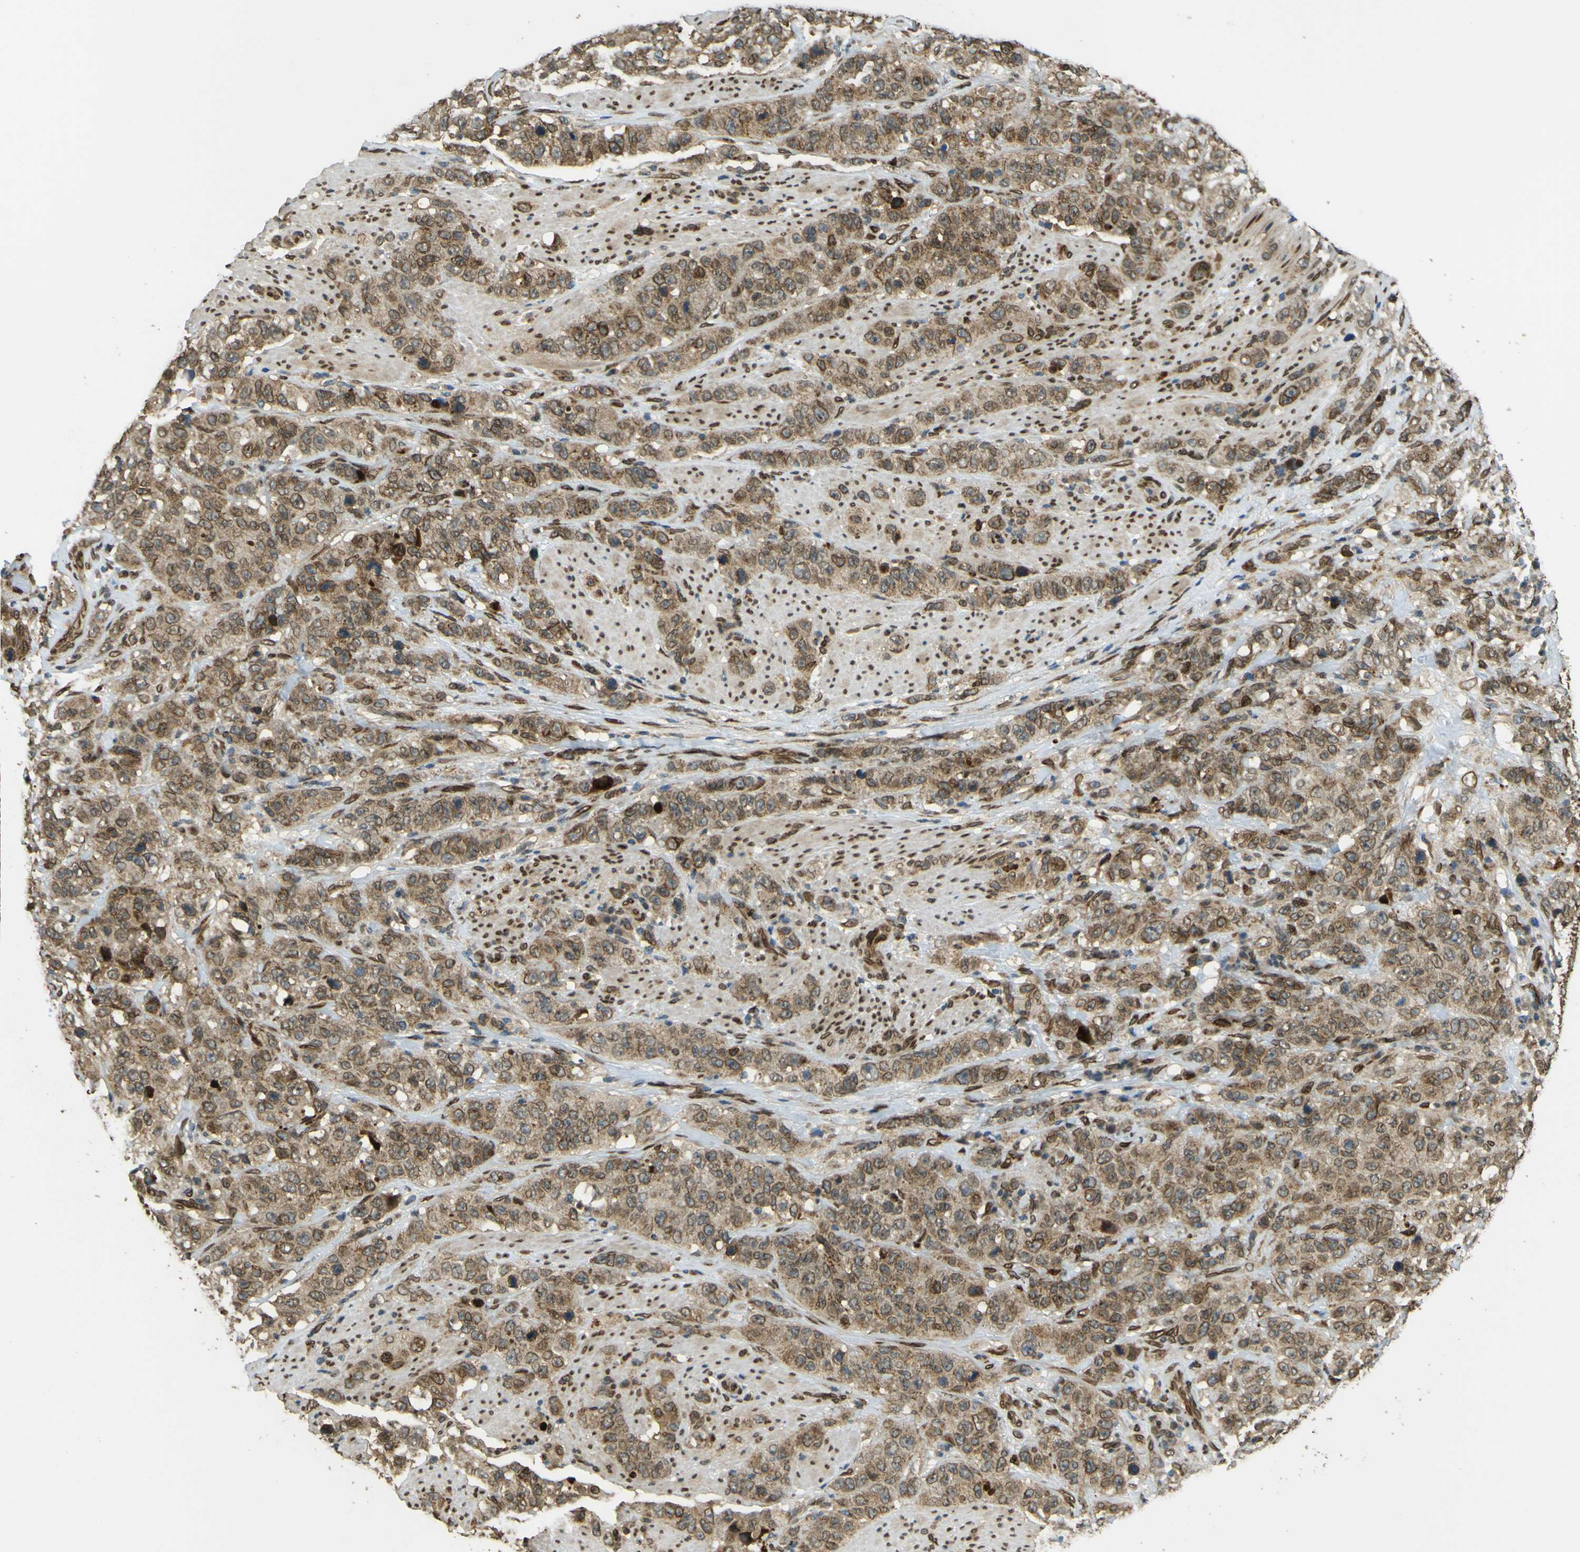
{"staining": {"intensity": "moderate", "quantity": ">75%", "location": "cytoplasmic/membranous"}, "tissue": "stomach cancer", "cell_type": "Tumor cells", "image_type": "cancer", "snomed": [{"axis": "morphology", "description": "Adenocarcinoma, NOS"}, {"axis": "topography", "description": "Stomach"}], "caption": "Stomach cancer tissue demonstrates moderate cytoplasmic/membranous staining in approximately >75% of tumor cells, visualized by immunohistochemistry.", "gene": "GALNT1", "patient": {"sex": "male", "age": 48}}